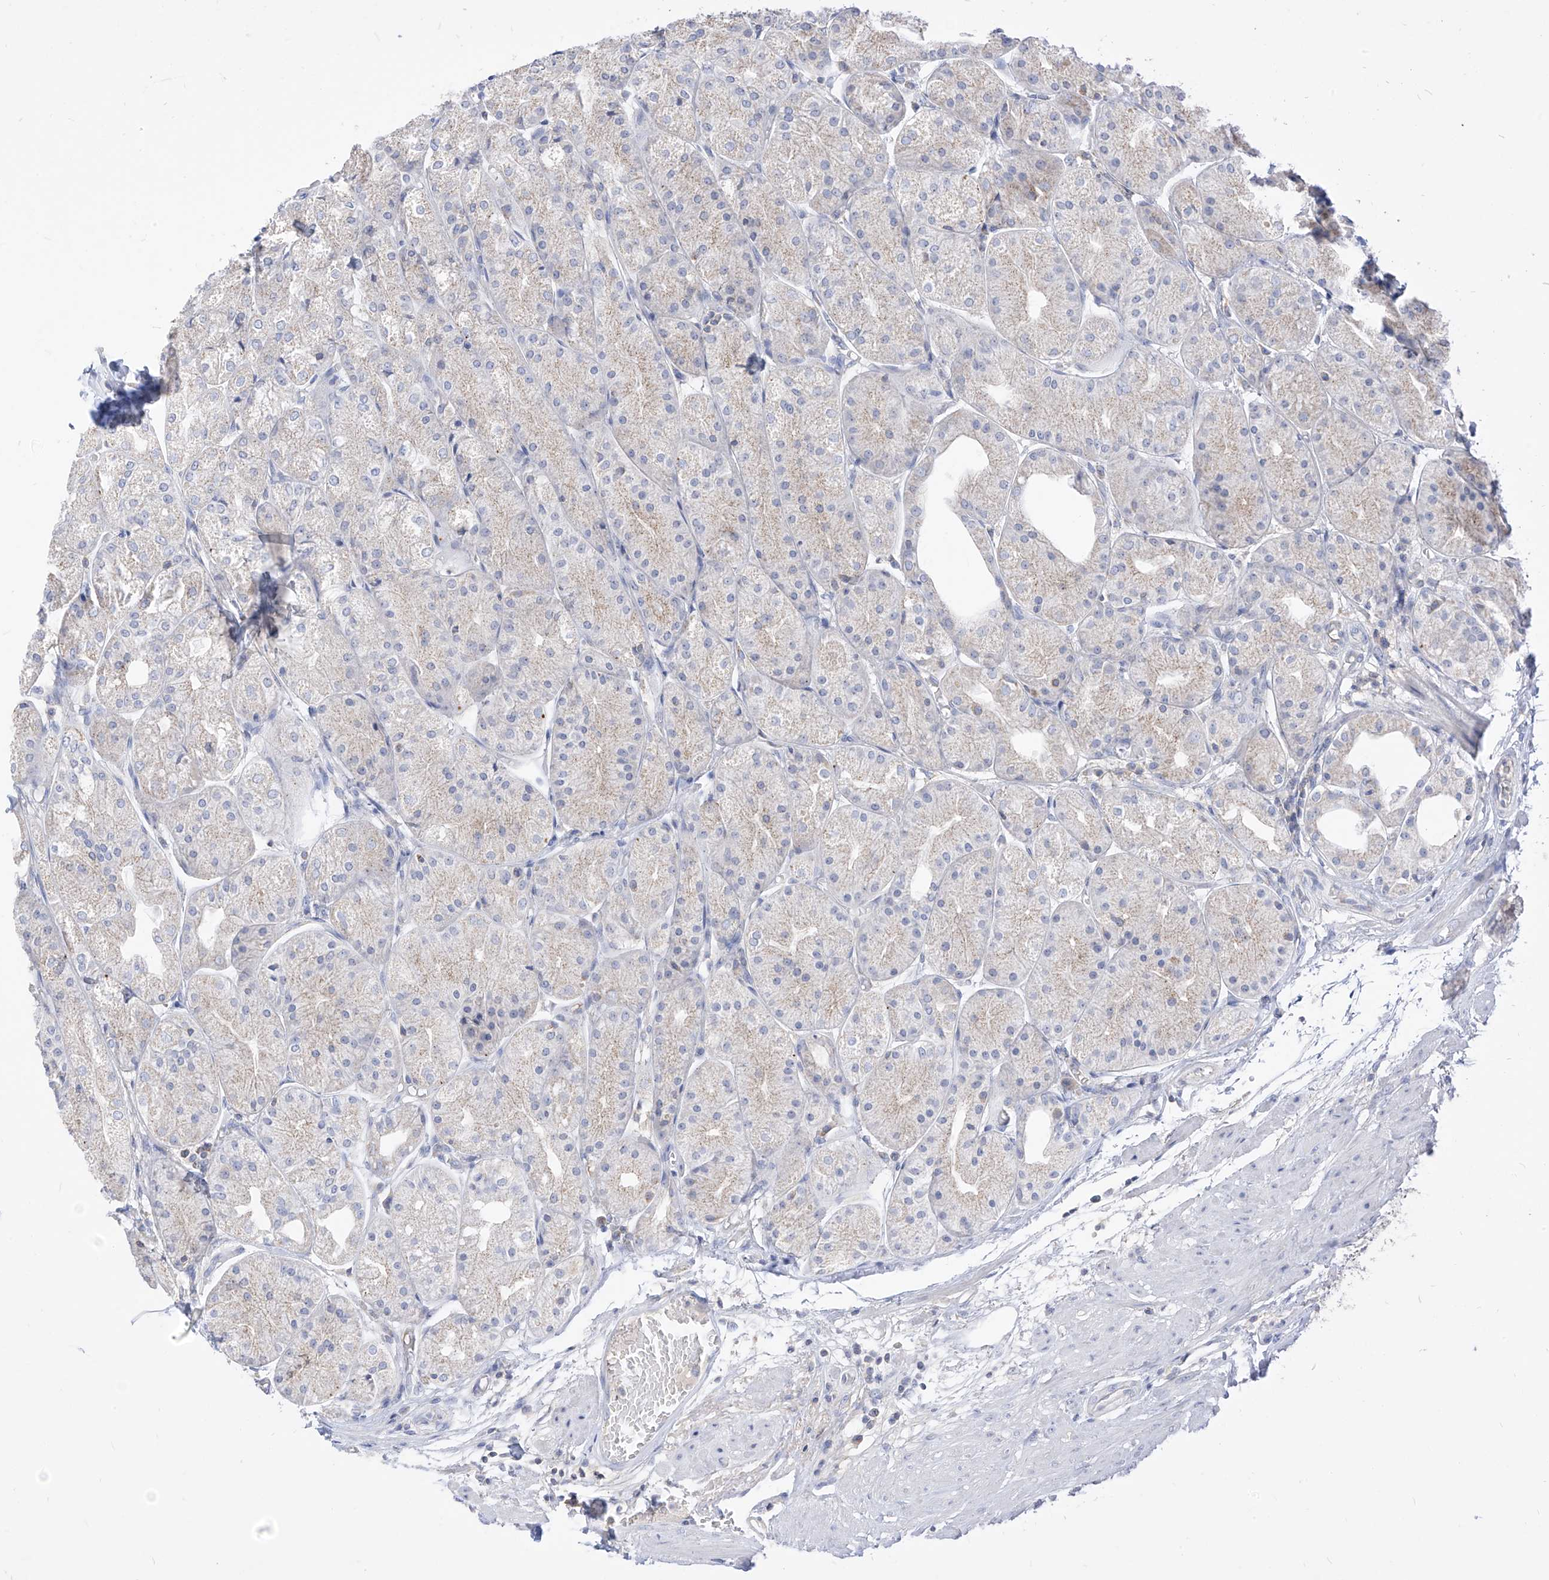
{"staining": {"intensity": "weak", "quantity": "25%-75%", "location": "cytoplasmic/membranous"}, "tissue": "stomach", "cell_type": "Glandular cells", "image_type": "normal", "snomed": [{"axis": "morphology", "description": "Normal tissue, NOS"}, {"axis": "topography", "description": "Stomach, upper"}], "caption": "Protein analysis of normal stomach shows weak cytoplasmic/membranous expression in about 25%-75% of glandular cells.", "gene": "RASA2", "patient": {"sex": "male", "age": 72}}